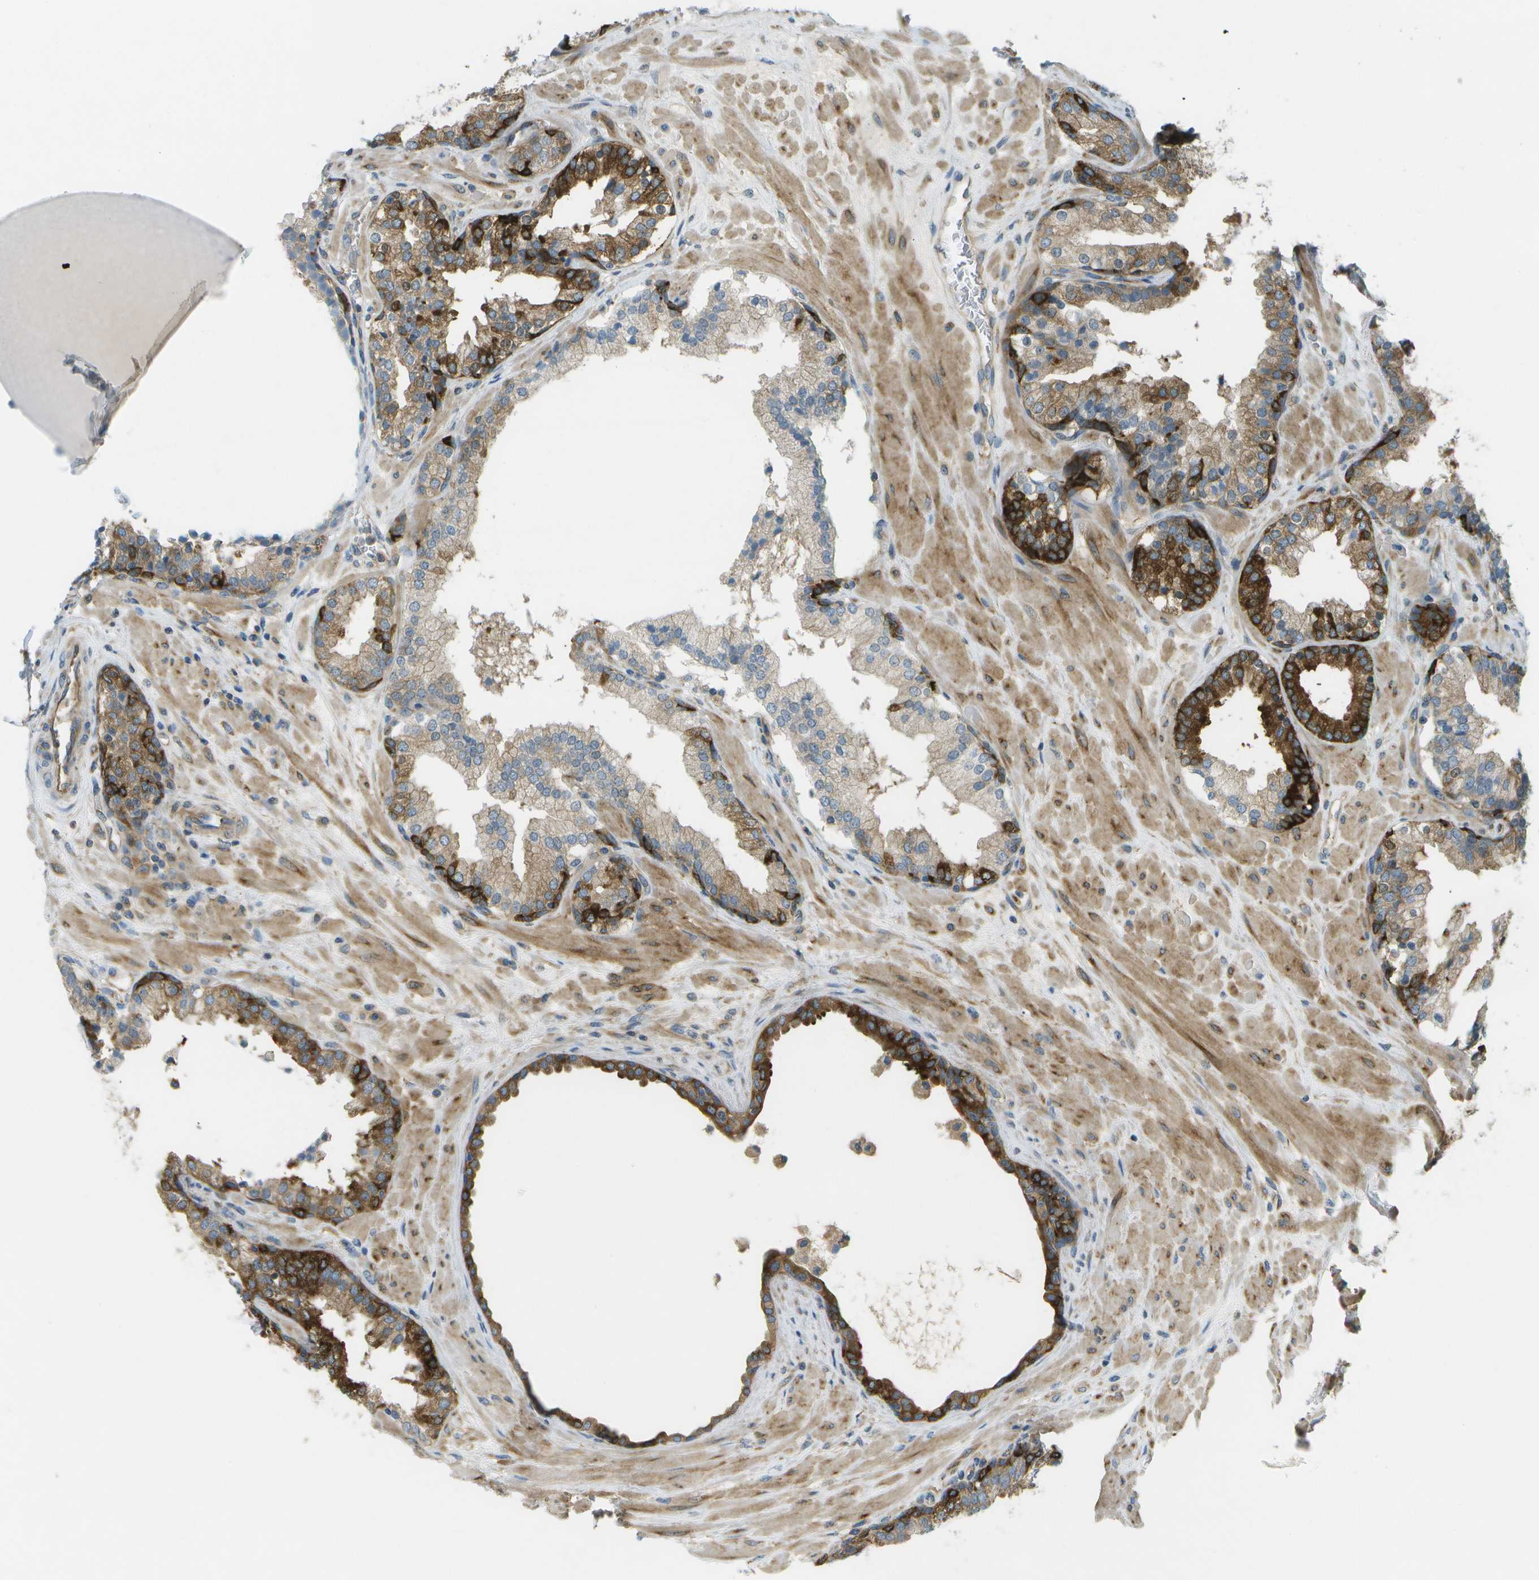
{"staining": {"intensity": "strong", "quantity": "25%-75%", "location": "cytoplasmic/membranous"}, "tissue": "prostate", "cell_type": "Glandular cells", "image_type": "normal", "snomed": [{"axis": "morphology", "description": "Normal tissue, NOS"}, {"axis": "topography", "description": "Prostate"}], "caption": "Glandular cells reveal high levels of strong cytoplasmic/membranous staining in approximately 25%-75% of cells in unremarkable prostate.", "gene": "WNK2", "patient": {"sex": "male", "age": 51}}